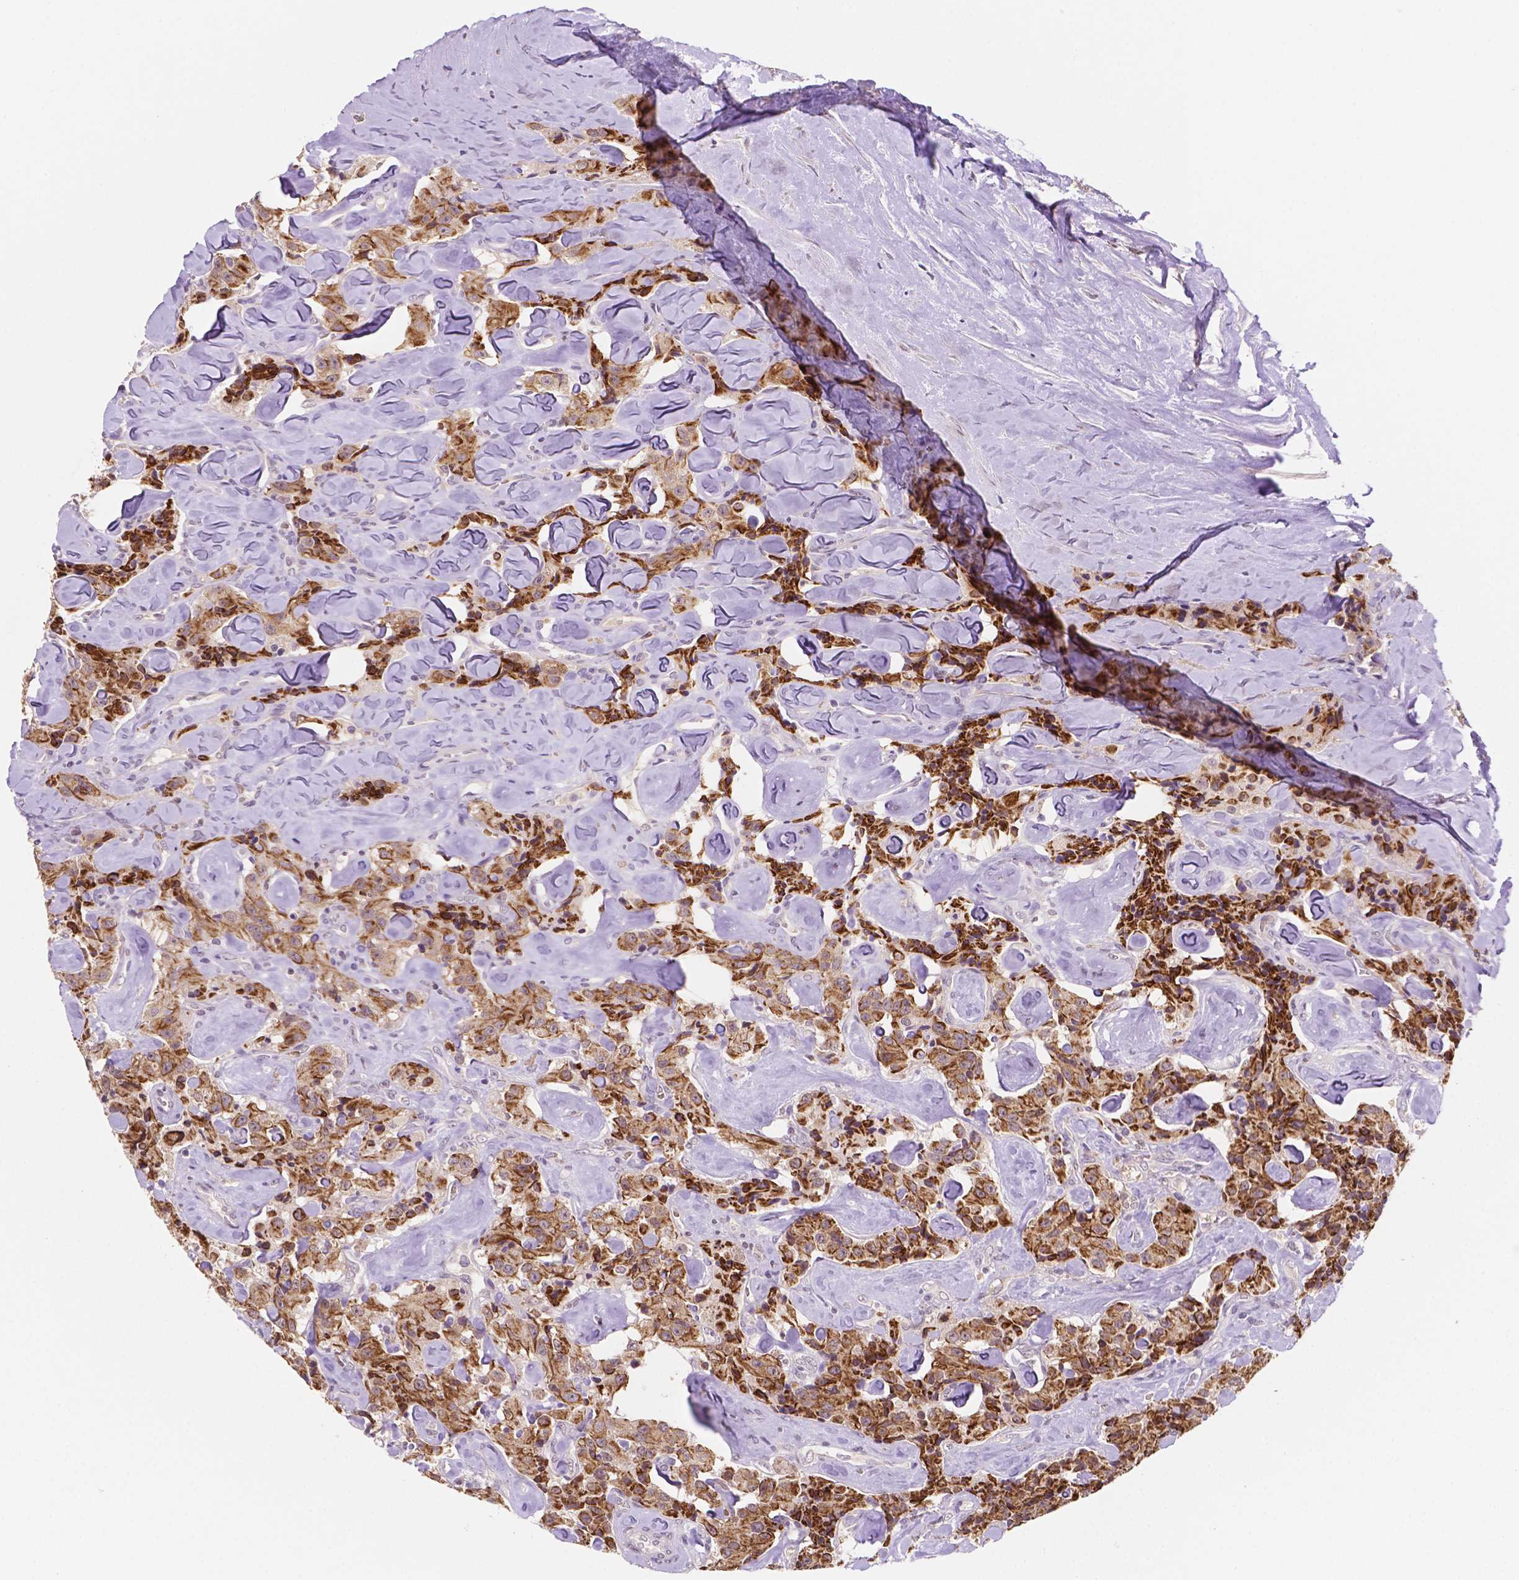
{"staining": {"intensity": "strong", "quantity": ">75%", "location": "cytoplasmic/membranous"}, "tissue": "carcinoid", "cell_type": "Tumor cells", "image_type": "cancer", "snomed": [{"axis": "morphology", "description": "Carcinoid, malignant, NOS"}, {"axis": "topography", "description": "Pancreas"}], "caption": "A high amount of strong cytoplasmic/membranous positivity is present in about >75% of tumor cells in carcinoid tissue. The staining is performed using DAB brown chromogen to label protein expression. The nuclei are counter-stained blue using hematoxylin.", "gene": "SHLD3", "patient": {"sex": "male", "age": 41}}